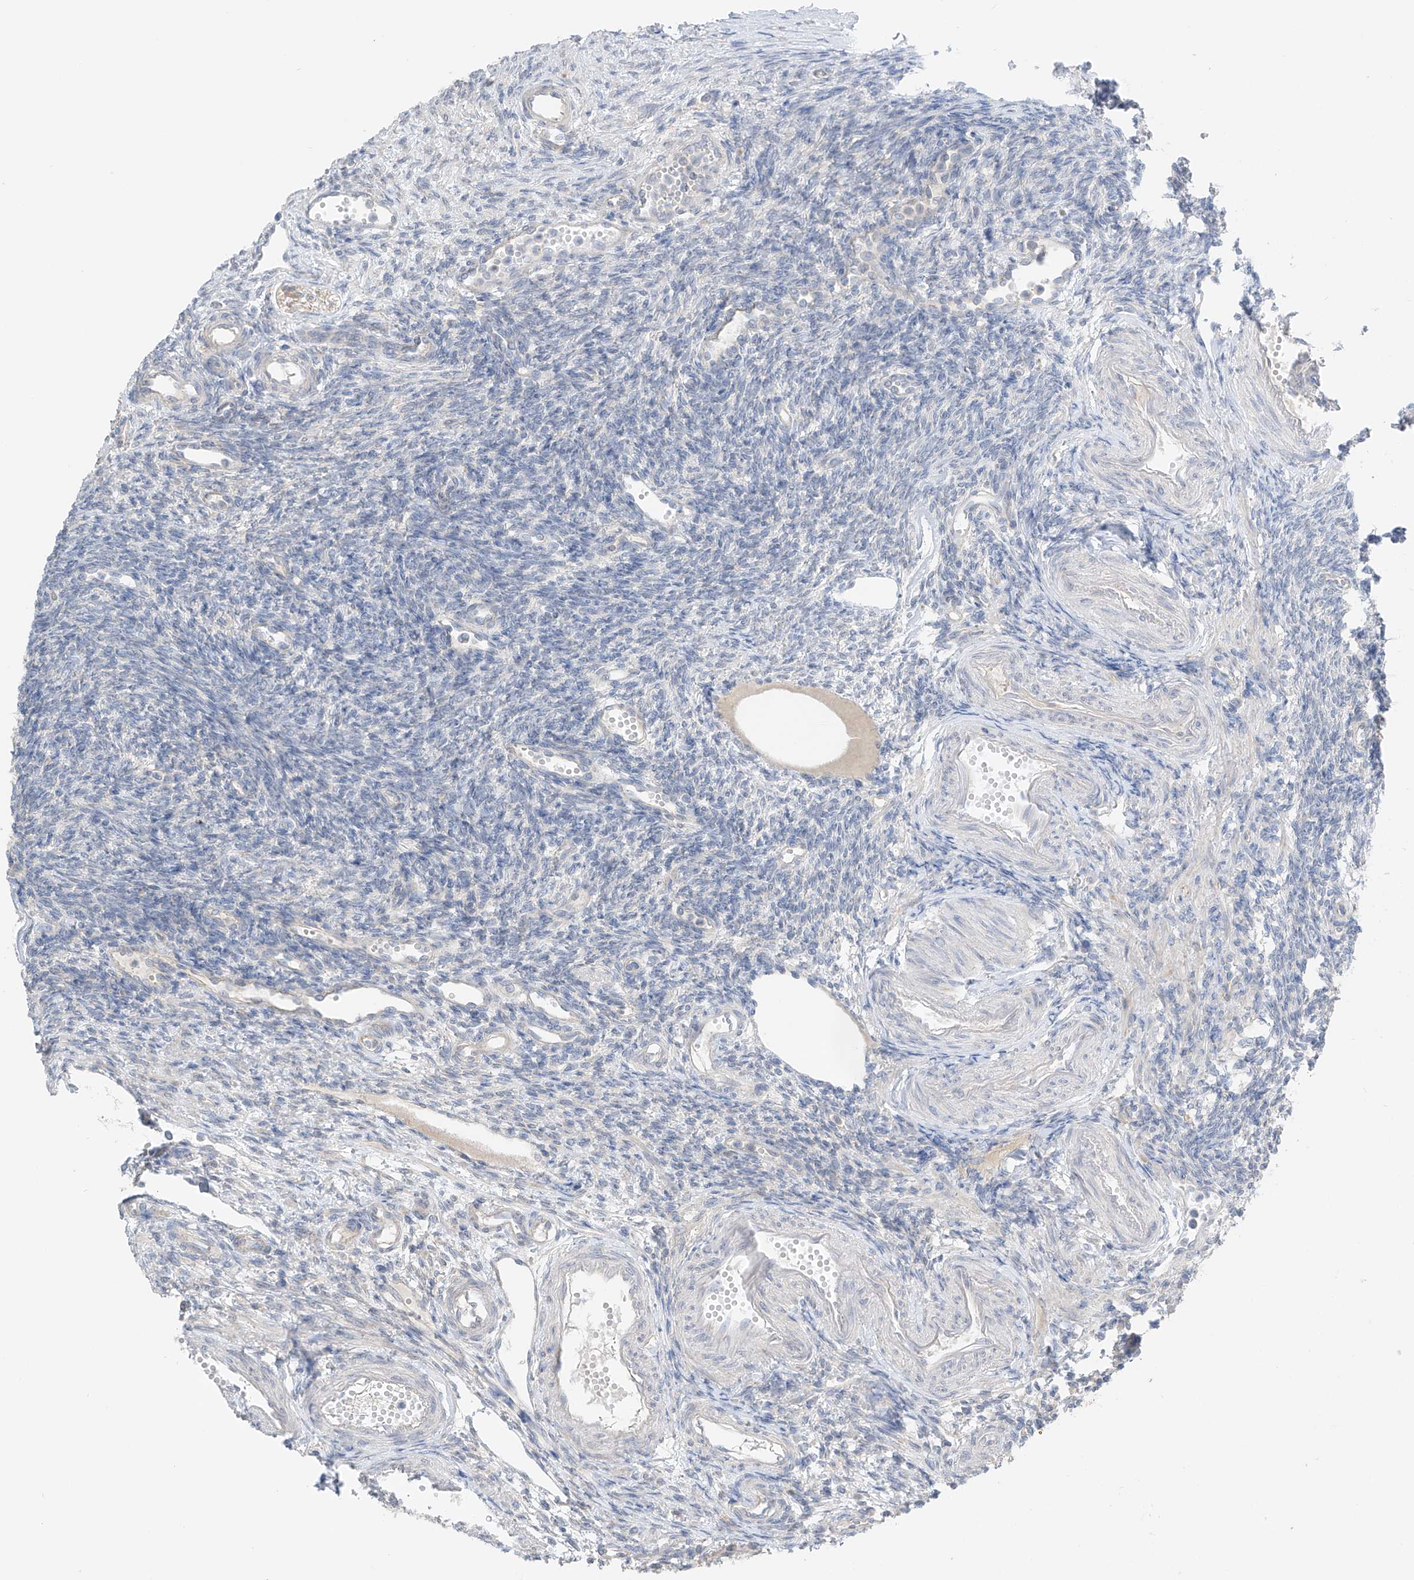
{"staining": {"intensity": "negative", "quantity": "none", "location": "none"}, "tissue": "ovary", "cell_type": "Ovarian stroma cells", "image_type": "normal", "snomed": [{"axis": "morphology", "description": "Normal tissue, NOS"}, {"axis": "morphology", "description": "Cyst, NOS"}, {"axis": "topography", "description": "Ovary"}], "caption": "This is an immunohistochemistry (IHC) histopathology image of unremarkable human ovary. There is no staining in ovarian stroma cells.", "gene": "NALCN", "patient": {"sex": "female", "age": 33}}